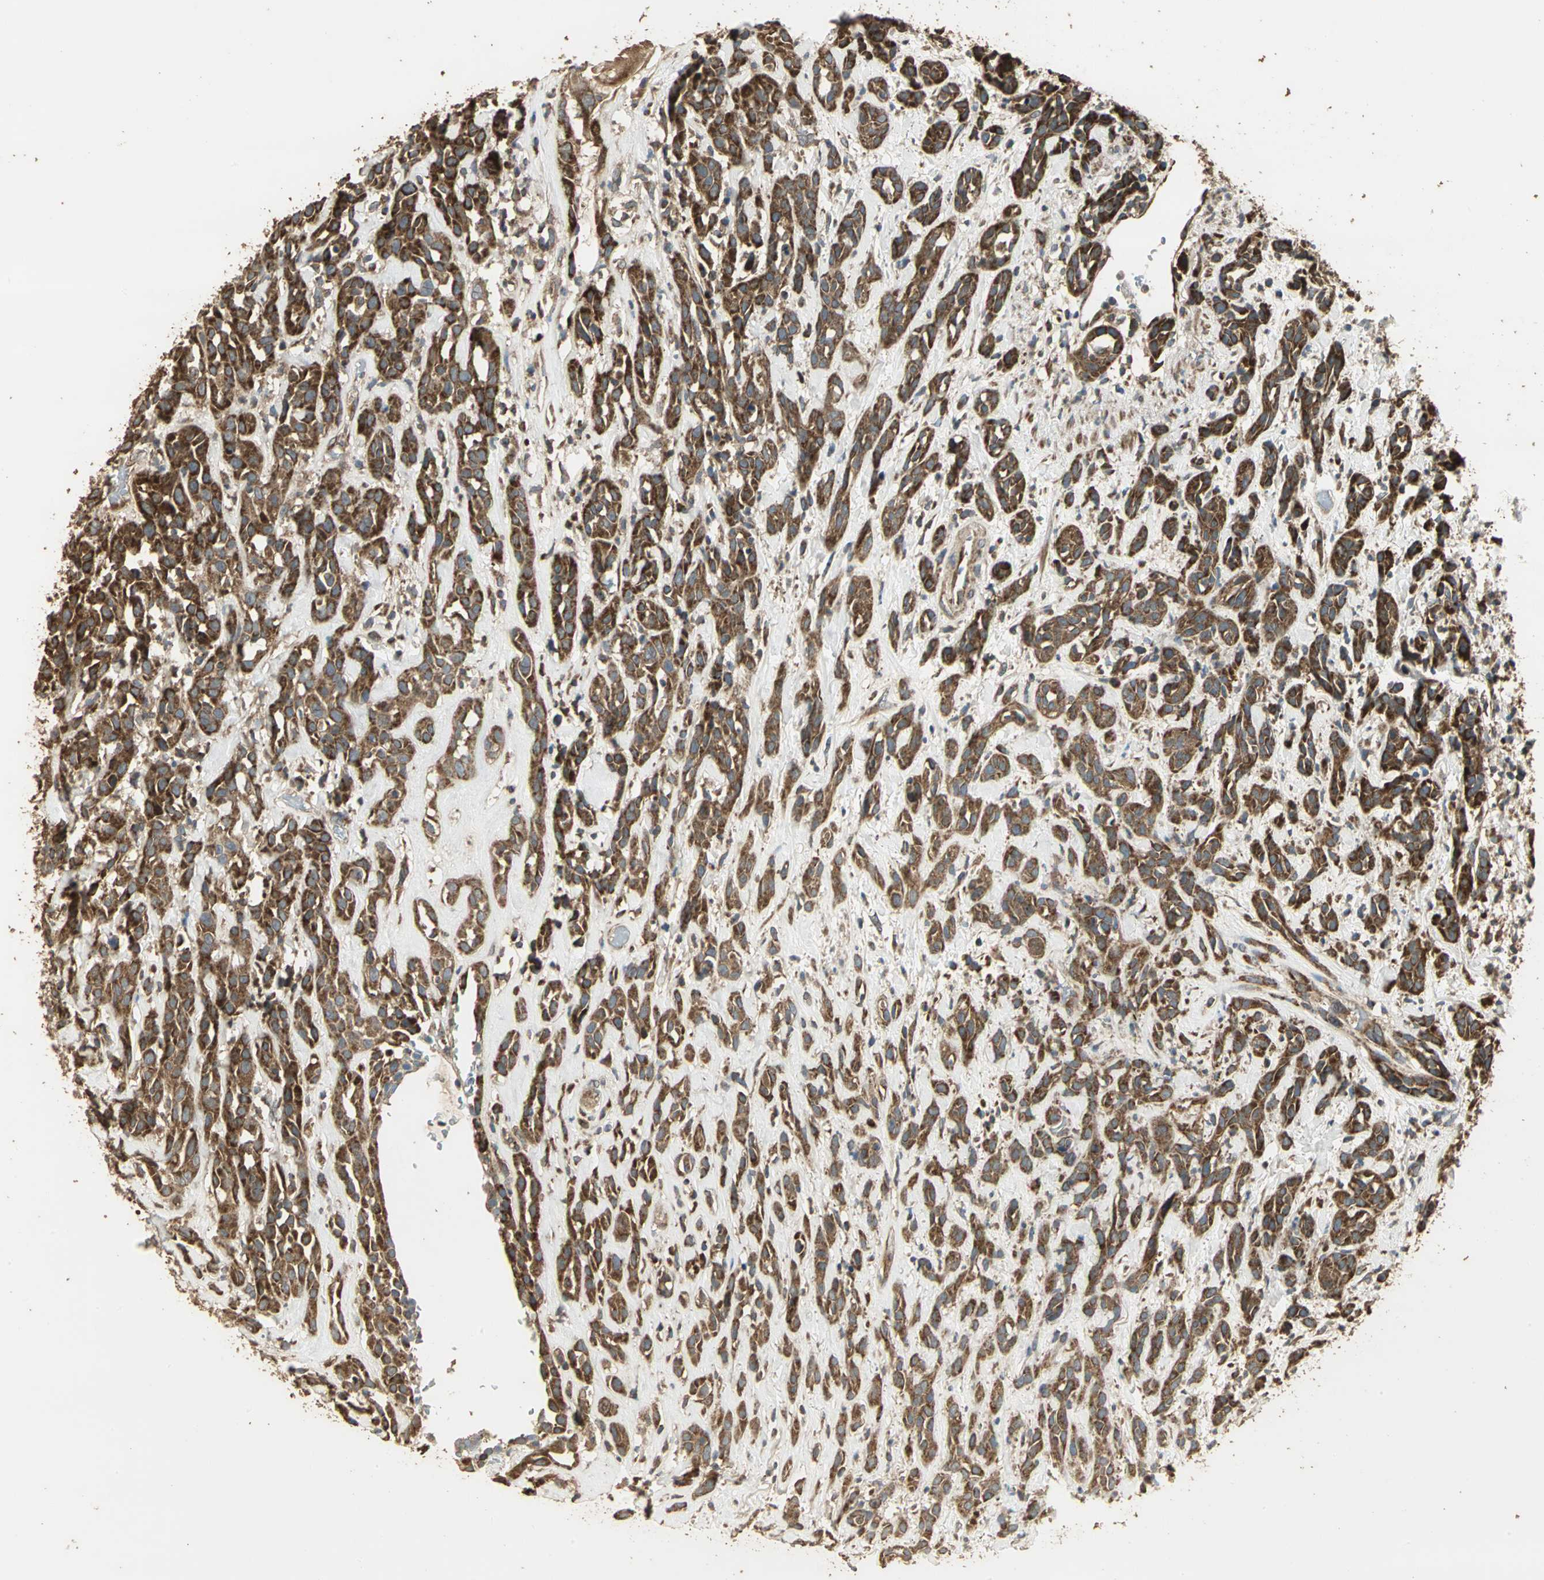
{"staining": {"intensity": "strong", "quantity": ">75%", "location": "cytoplasmic/membranous"}, "tissue": "head and neck cancer", "cell_type": "Tumor cells", "image_type": "cancer", "snomed": [{"axis": "morphology", "description": "Squamous cell carcinoma, NOS"}, {"axis": "topography", "description": "Head-Neck"}], "caption": "Immunohistochemistry staining of head and neck cancer, which displays high levels of strong cytoplasmic/membranous staining in approximately >75% of tumor cells indicating strong cytoplasmic/membranous protein positivity. The staining was performed using DAB (brown) for protein detection and nuclei were counterstained in hematoxylin (blue).", "gene": "KANK1", "patient": {"sex": "male", "age": 62}}